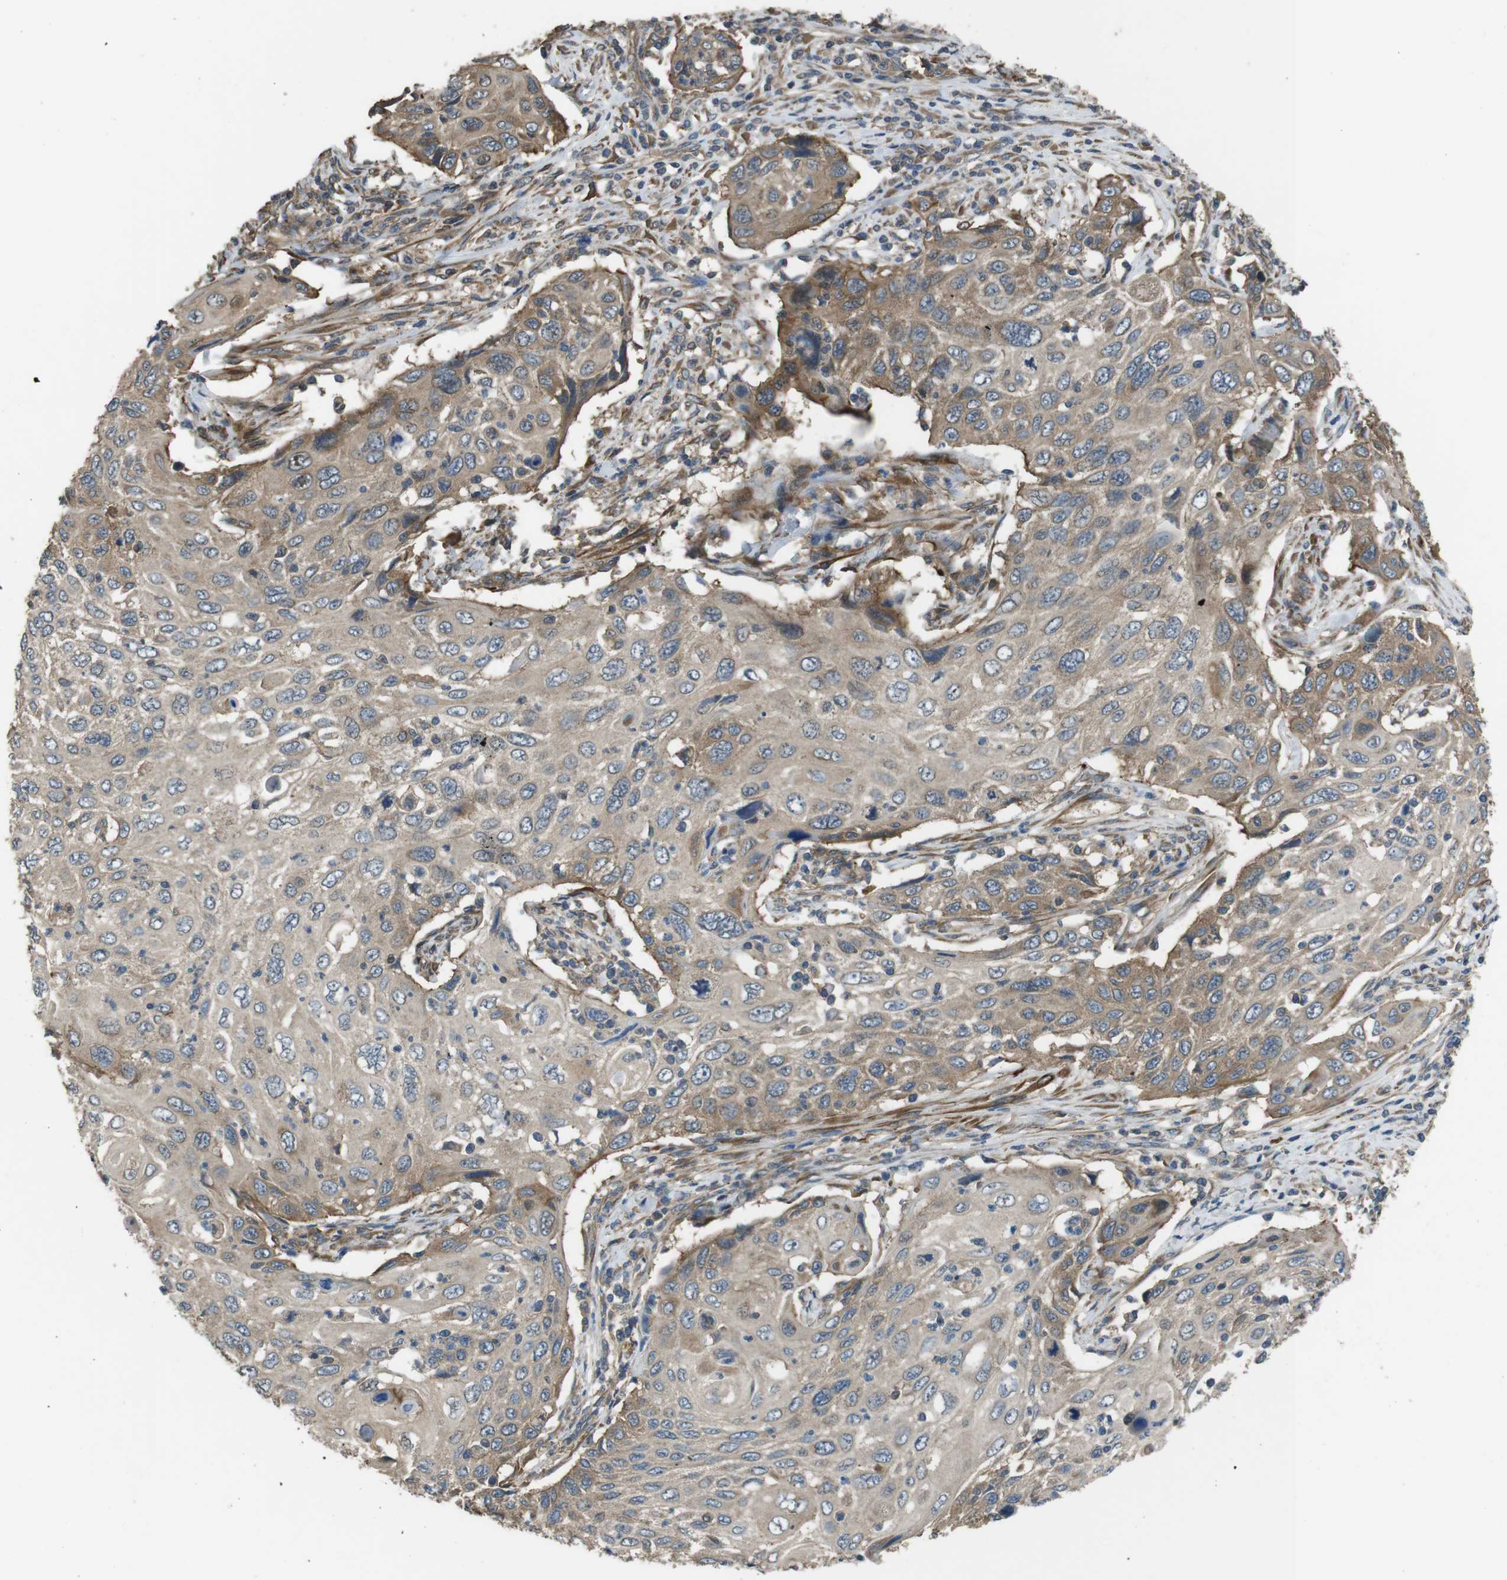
{"staining": {"intensity": "weak", "quantity": ">75%", "location": "cytoplasmic/membranous"}, "tissue": "cervical cancer", "cell_type": "Tumor cells", "image_type": "cancer", "snomed": [{"axis": "morphology", "description": "Squamous cell carcinoma, NOS"}, {"axis": "topography", "description": "Cervix"}], "caption": "Cervical squamous cell carcinoma stained for a protein displays weak cytoplasmic/membranous positivity in tumor cells. (DAB IHC with brightfield microscopy, high magnification).", "gene": "FUT2", "patient": {"sex": "female", "age": 70}}